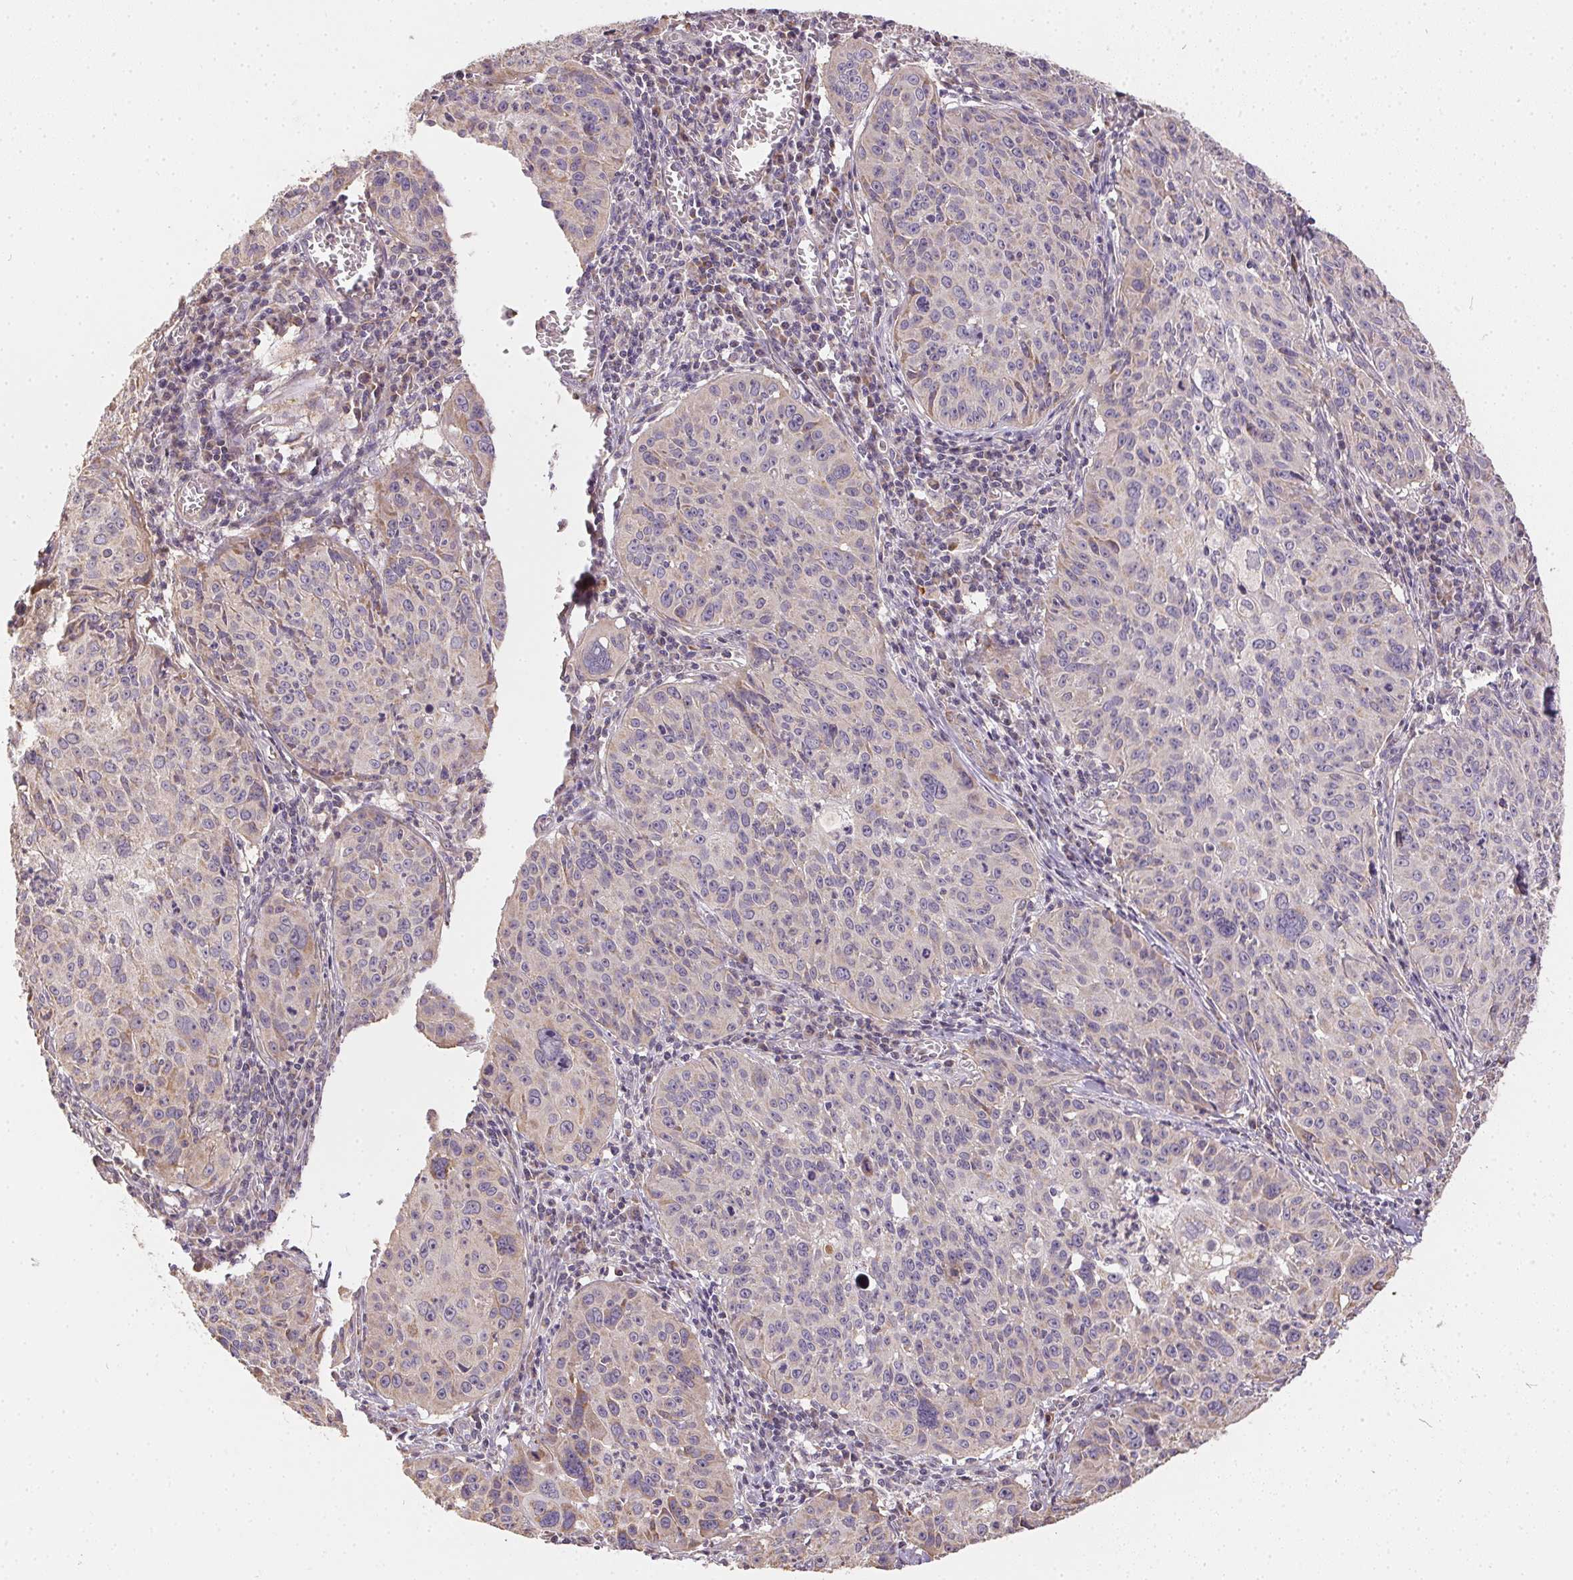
{"staining": {"intensity": "weak", "quantity": "<25%", "location": "cytoplasmic/membranous"}, "tissue": "cervical cancer", "cell_type": "Tumor cells", "image_type": "cancer", "snomed": [{"axis": "morphology", "description": "Squamous cell carcinoma, NOS"}, {"axis": "topography", "description": "Cervix"}], "caption": "Image shows no protein expression in tumor cells of cervical squamous cell carcinoma tissue.", "gene": "REV3L", "patient": {"sex": "female", "age": 31}}